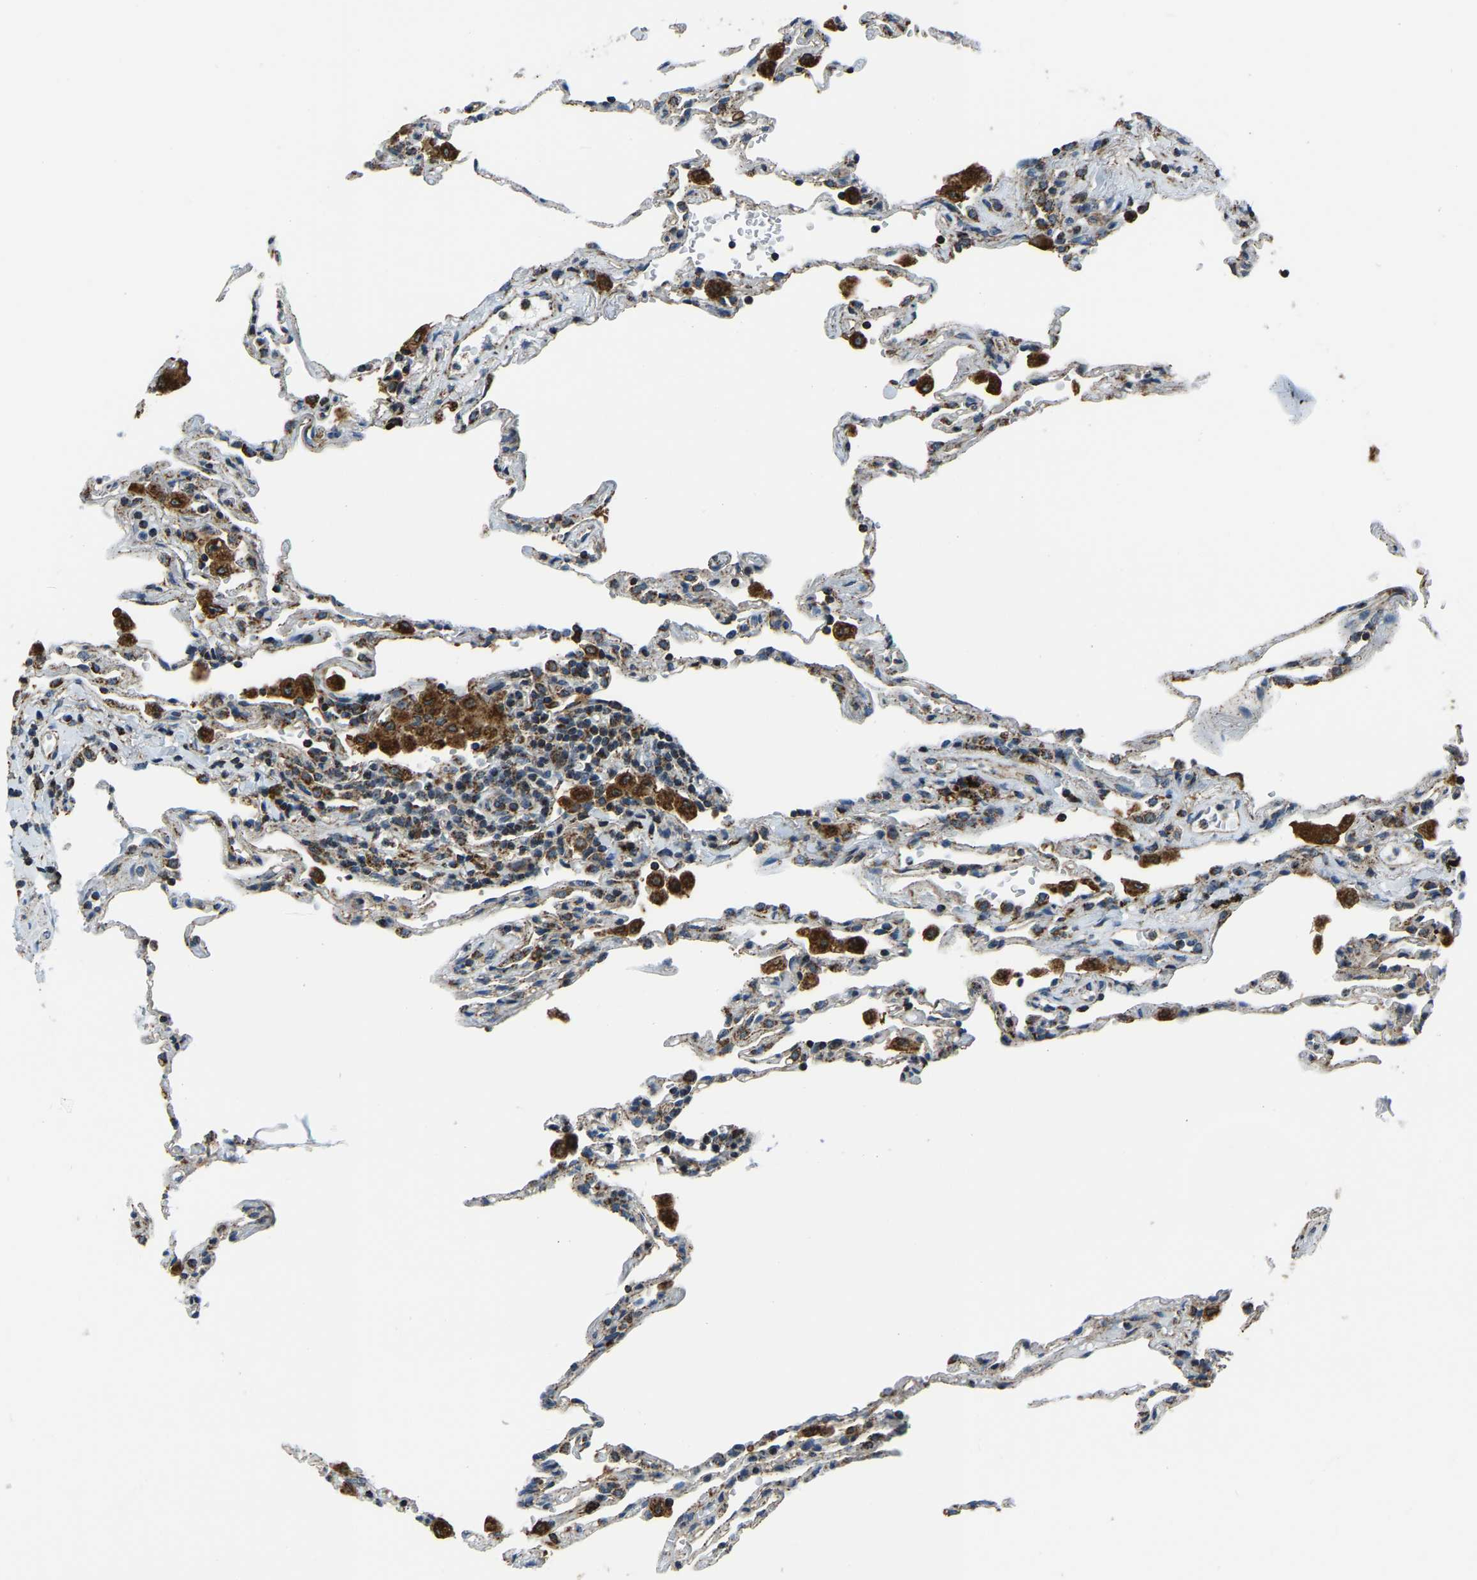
{"staining": {"intensity": "negative", "quantity": "none", "location": "none"}, "tissue": "lung", "cell_type": "Alveolar cells", "image_type": "normal", "snomed": [{"axis": "morphology", "description": "Normal tissue, NOS"}, {"axis": "topography", "description": "Lung"}], "caption": "Alveolar cells show no significant protein expression in unremarkable lung. (Brightfield microscopy of DAB (3,3'-diaminobenzidine) IHC at high magnification).", "gene": "RBM33", "patient": {"sex": "male", "age": 59}}